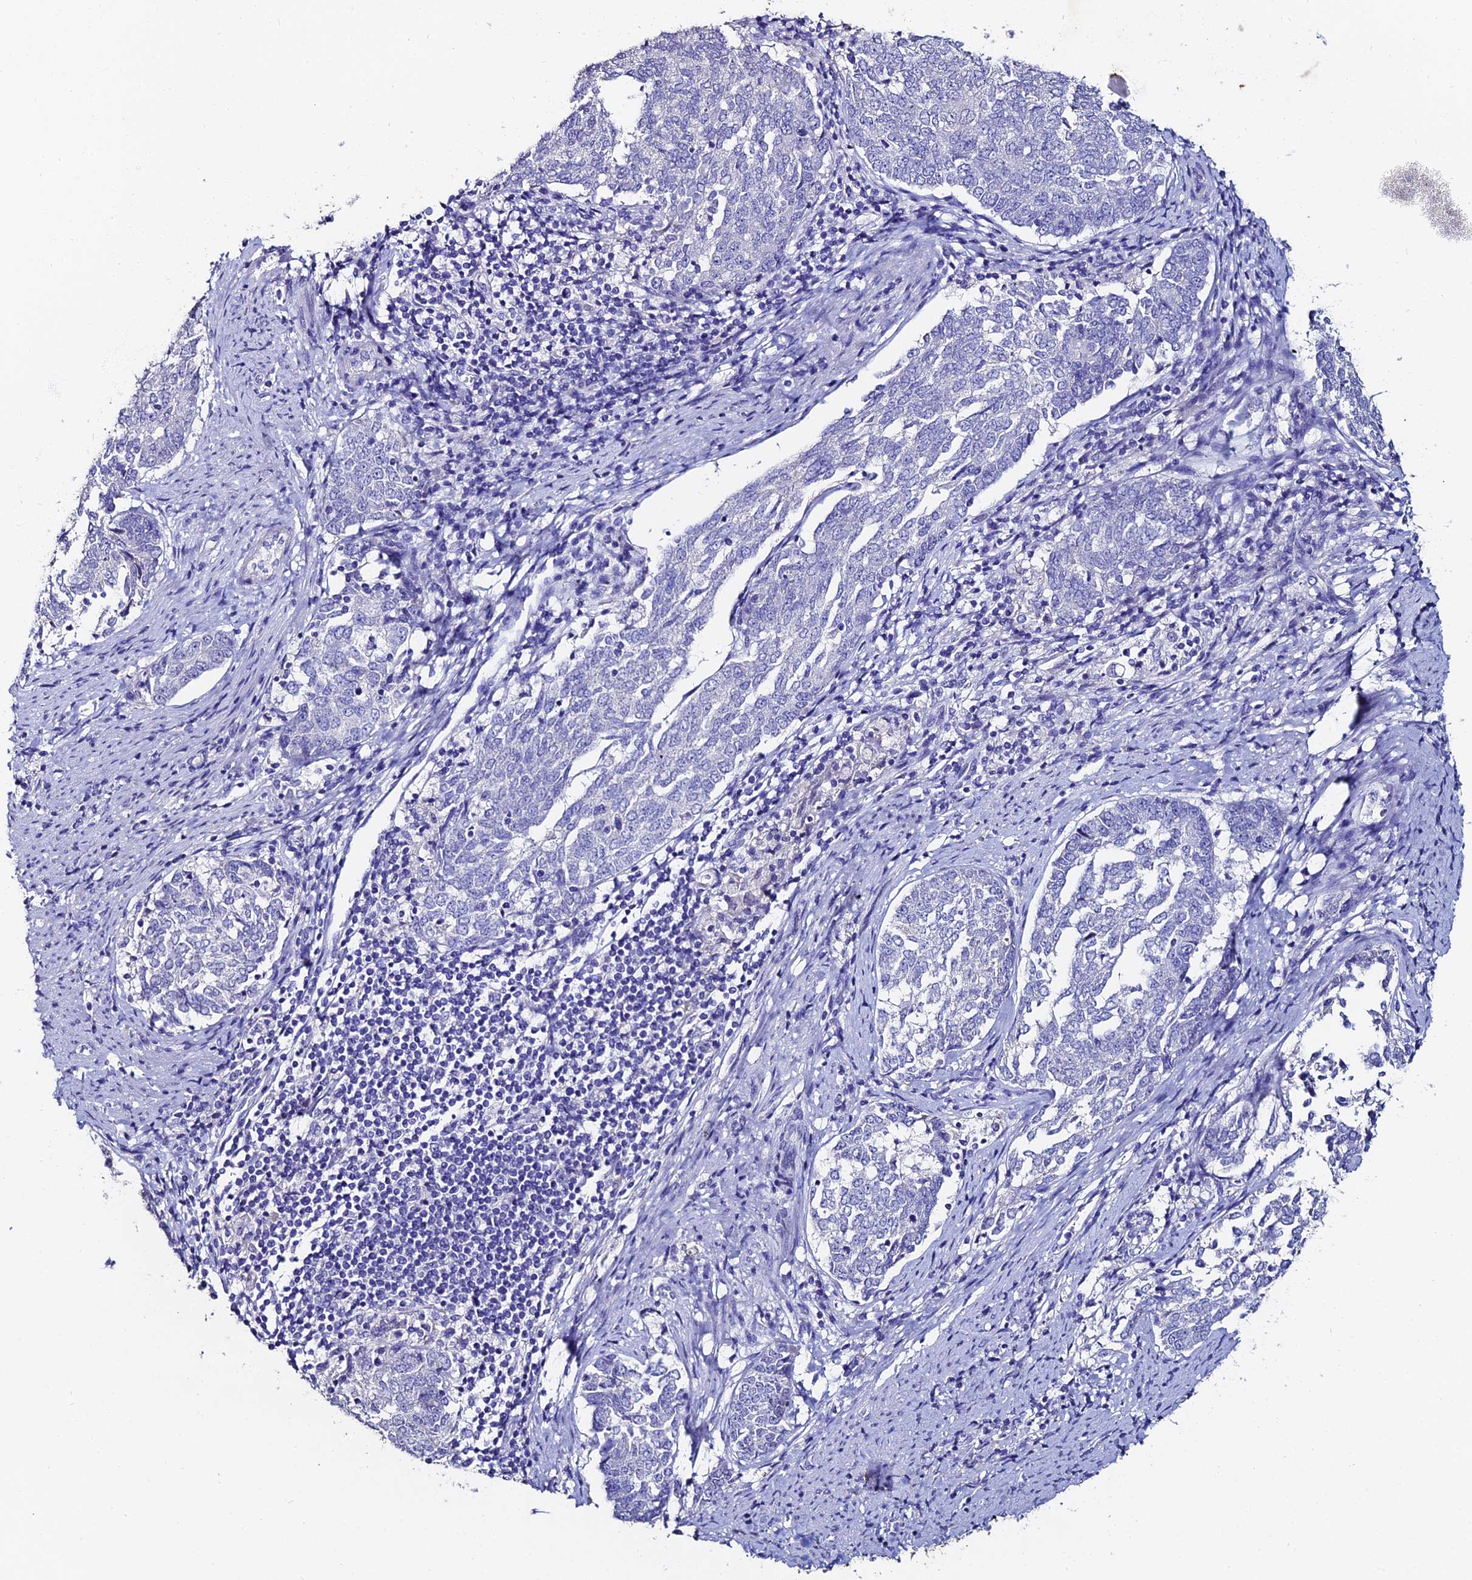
{"staining": {"intensity": "negative", "quantity": "none", "location": "none"}, "tissue": "endometrial cancer", "cell_type": "Tumor cells", "image_type": "cancer", "snomed": [{"axis": "morphology", "description": "Adenocarcinoma, NOS"}, {"axis": "topography", "description": "Endometrium"}], "caption": "This micrograph is of endometrial cancer stained with immunohistochemistry to label a protein in brown with the nuclei are counter-stained blue. There is no expression in tumor cells.", "gene": "ESRRG", "patient": {"sex": "female", "age": 80}}